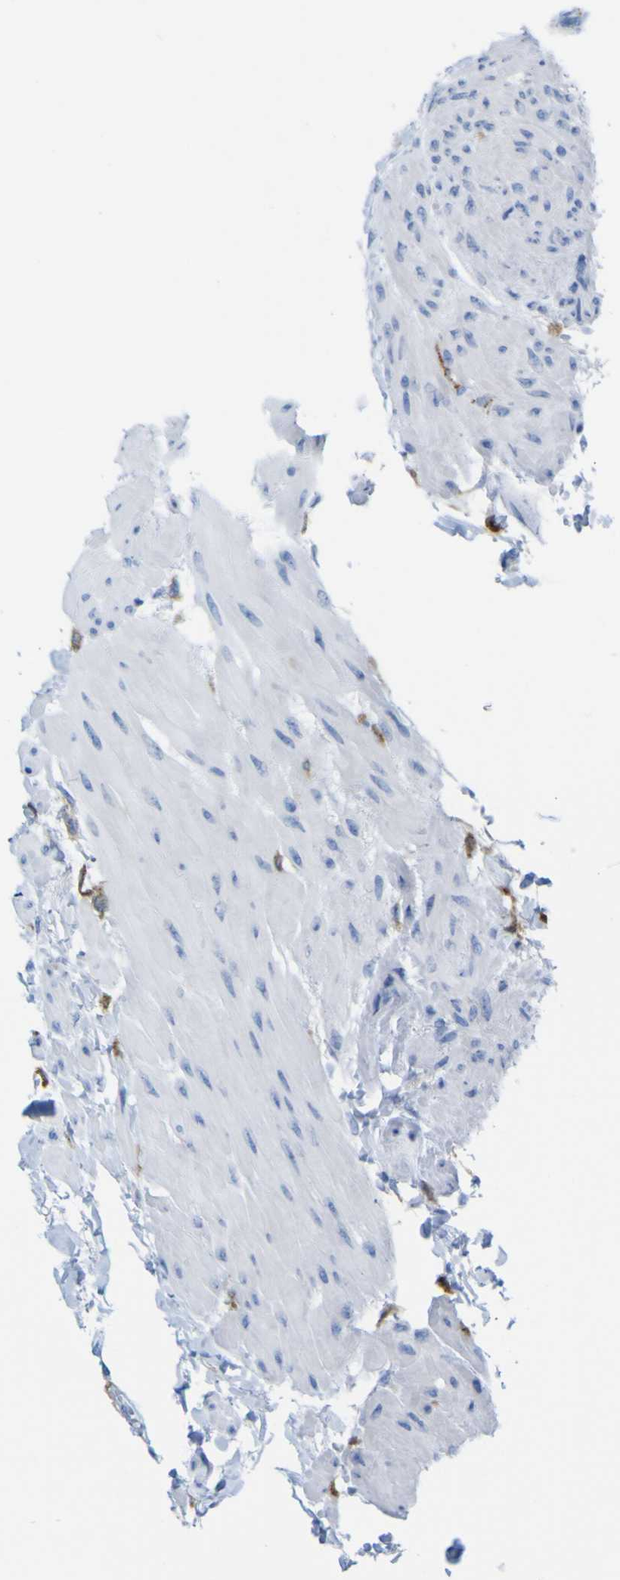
{"staining": {"intensity": "moderate", "quantity": "25%-75%", "location": "cytoplasmic/membranous"}, "tissue": "urinary bladder", "cell_type": "Urothelial cells", "image_type": "normal", "snomed": [{"axis": "morphology", "description": "Normal tissue, NOS"}, {"axis": "topography", "description": "Urinary bladder"}], "caption": "Immunohistochemical staining of unremarkable human urinary bladder reveals 25%-75% levels of moderate cytoplasmic/membranous protein positivity in about 25%-75% of urothelial cells.", "gene": "PLD3", "patient": {"sex": "female", "age": 79}}